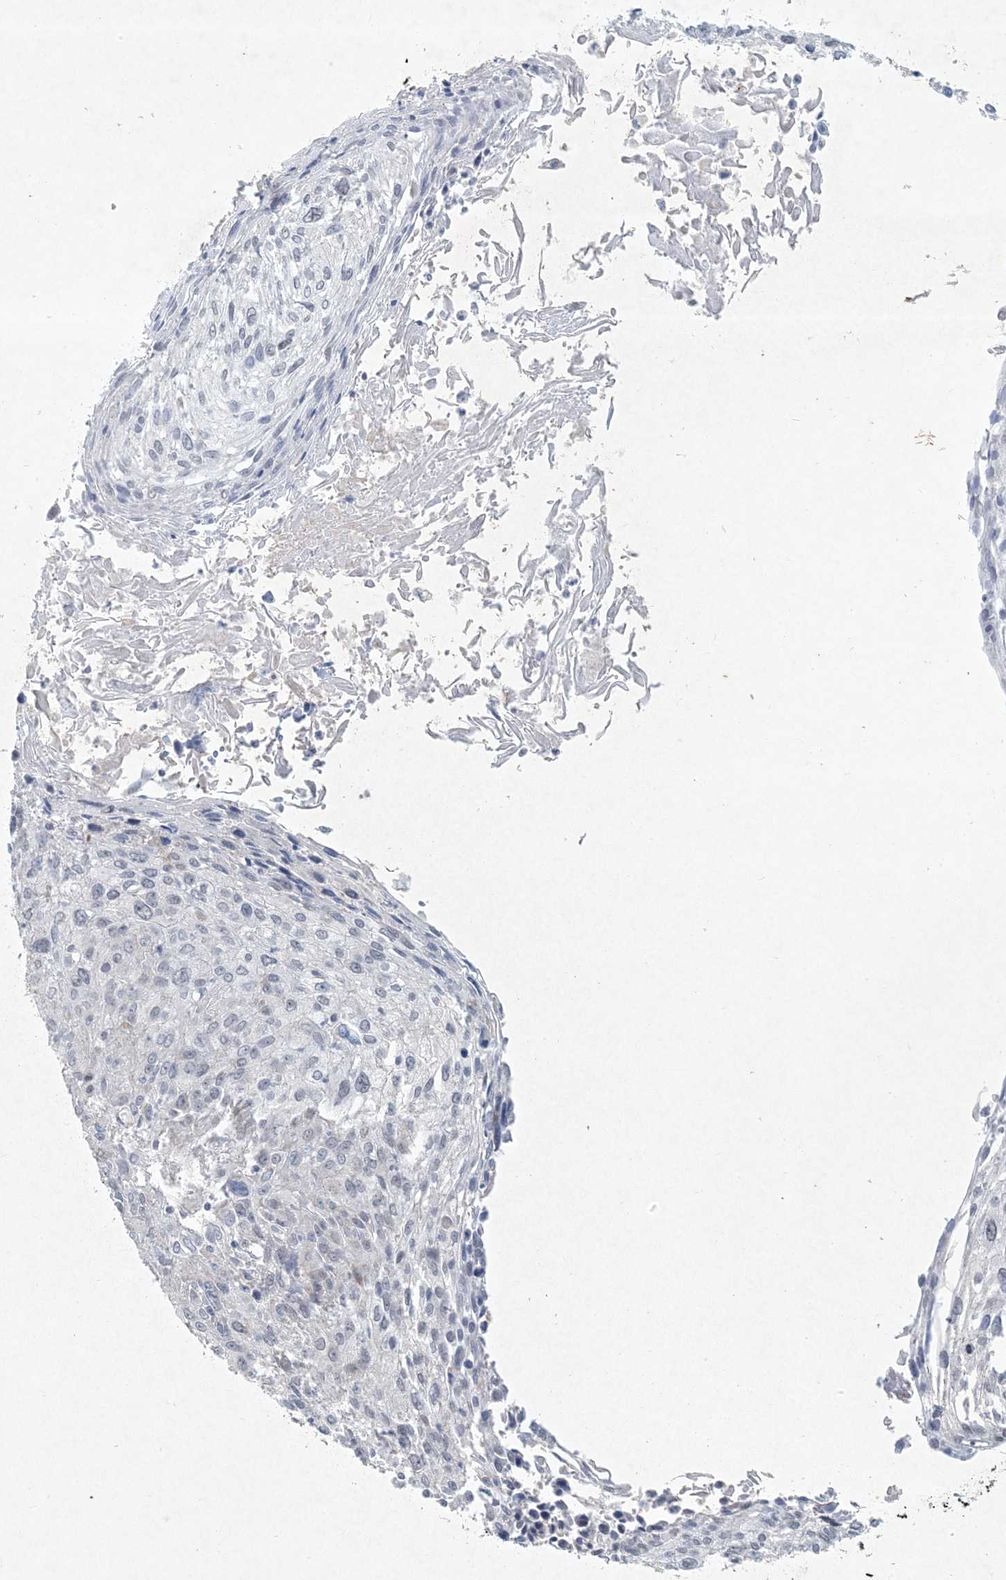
{"staining": {"intensity": "negative", "quantity": "none", "location": "none"}, "tissue": "cervical cancer", "cell_type": "Tumor cells", "image_type": "cancer", "snomed": [{"axis": "morphology", "description": "Squamous cell carcinoma, NOS"}, {"axis": "topography", "description": "Cervix"}], "caption": "An immunohistochemistry (IHC) micrograph of cervical squamous cell carcinoma is shown. There is no staining in tumor cells of cervical squamous cell carcinoma.", "gene": "BCORL1", "patient": {"sex": "female", "age": 51}}